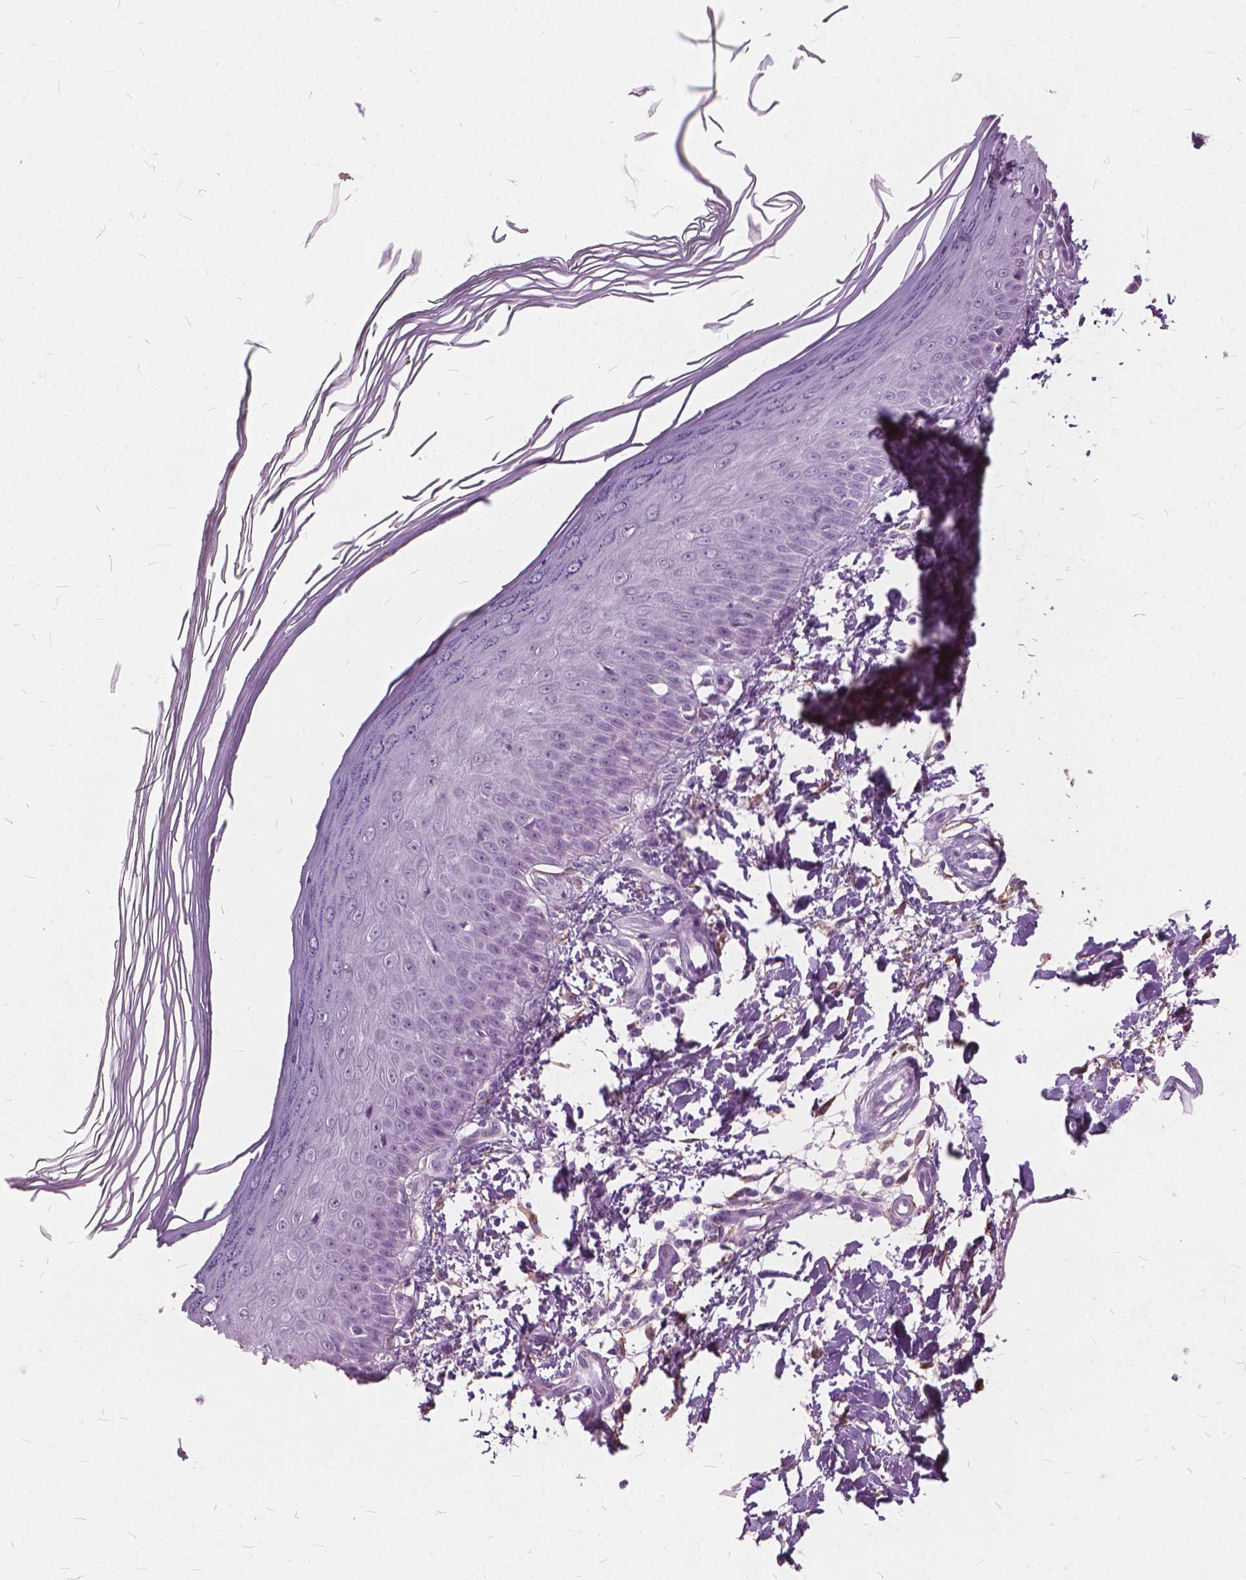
{"staining": {"intensity": "negative", "quantity": "none", "location": "none"}, "tissue": "skin", "cell_type": "Fibroblasts", "image_type": "normal", "snomed": [{"axis": "morphology", "description": "Normal tissue, NOS"}, {"axis": "topography", "description": "Skin"}], "caption": "This micrograph is of normal skin stained with immunohistochemistry to label a protein in brown with the nuclei are counter-stained blue. There is no expression in fibroblasts.", "gene": "DNM1", "patient": {"sex": "female", "age": 62}}